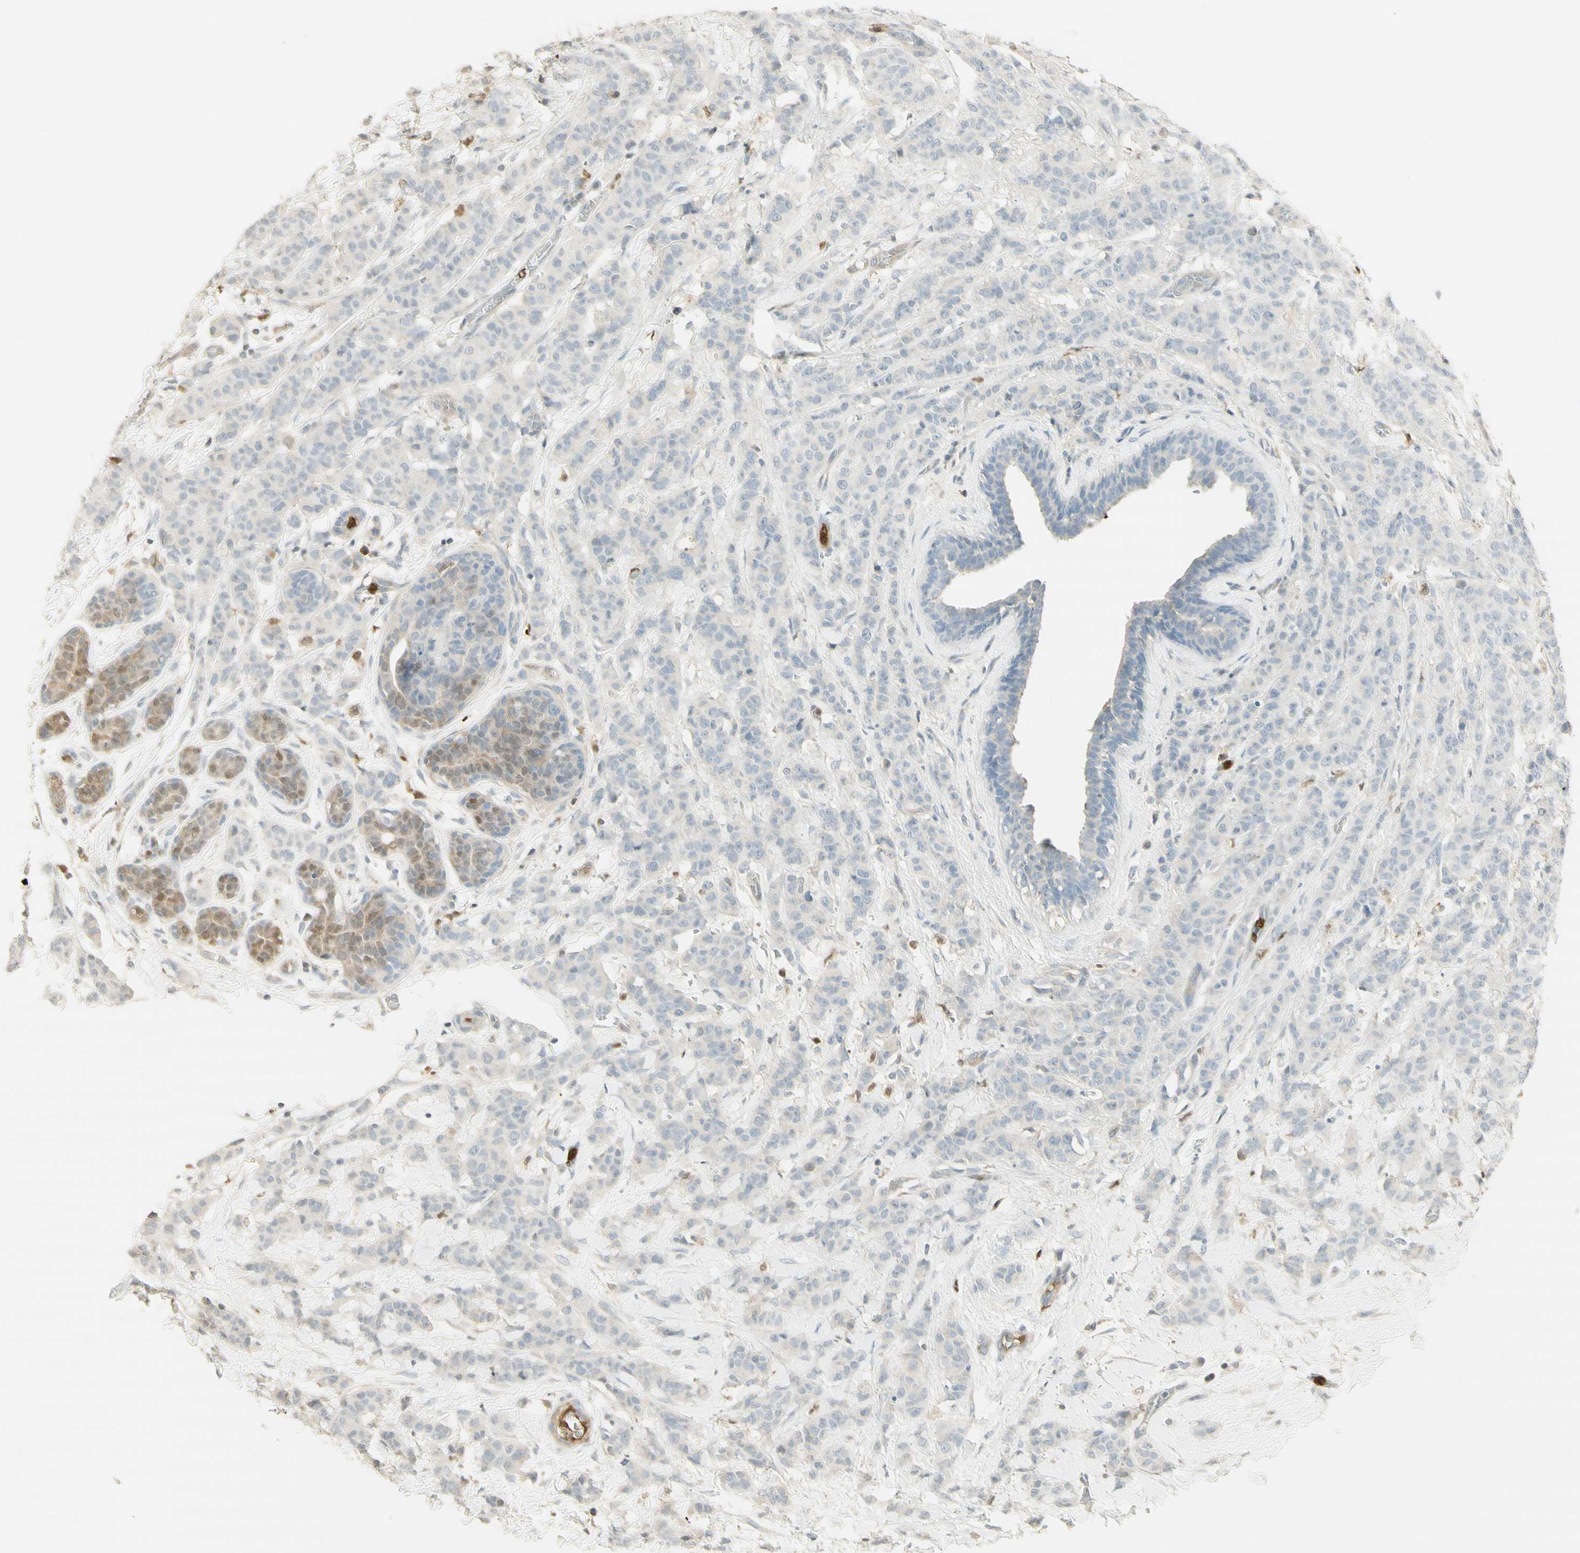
{"staining": {"intensity": "moderate", "quantity": "<25%", "location": "cytoplasmic/membranous"}, "tissue": "breast cancer", "cell_type": "Tumor cells", "image_type": "cancer", "snomed": [{"axis": "morphology", "description": "Normal tissue, NOS"}, {"axis": "morphology", "description": "Duct carcinoma"}, {"axis": "topography", "description": "Breast"}], "caption": "An image of breast cancer stained for a protein shows moderate cytoplasmic/membranous brown staining in tumor cells.", "gene": "NID1", "patient": {"sex": "female", "age": 40}}